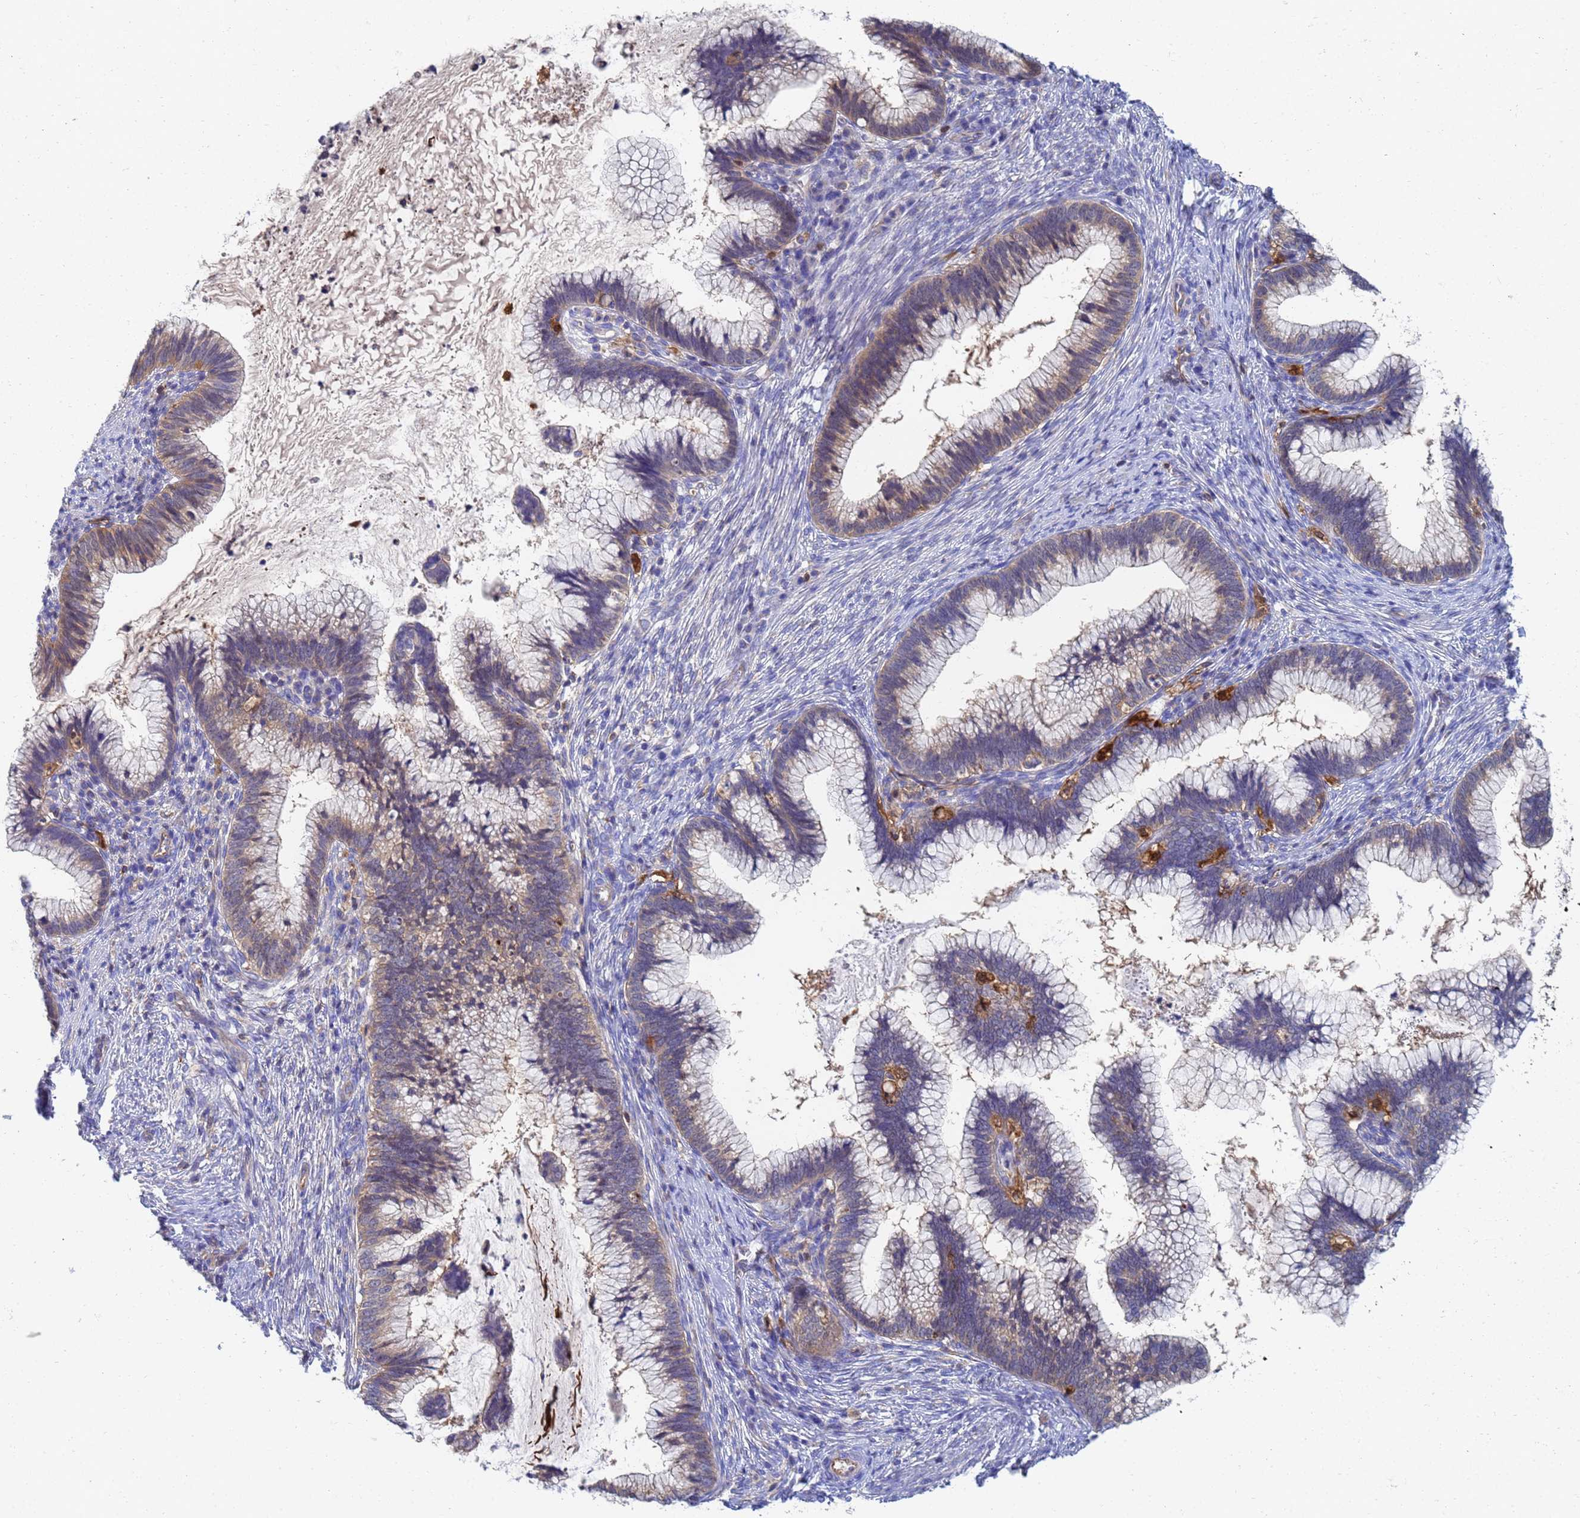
{"staining": {"intensity": "weak", "quantity": "25%-75%", "location": "cytoplasmic/membranous"}, "tissue": "cervical cancer", "cell_type": "Tumor cells", "image_type": "cancer", "snomed": [{"axis": "morphology", "description": "Adenocarcinoma, NOS"}, {"axis": "topography", "description": "Cervix"}], "caption": "Adenocarcinoma (cervical) was stained to show a protein in brown. There is low levels of weak cytoplasmic/membranous expression in about 25%-75% of tumor cells. The staining is performed using DAB (3,3'-diaminobenzidine) brown chromogen to label protein expression. The nuclei are counter-stained blue using hematoxylin.", "gene": "GCHFR", "patient": {"sex": "female", "age": 36}}